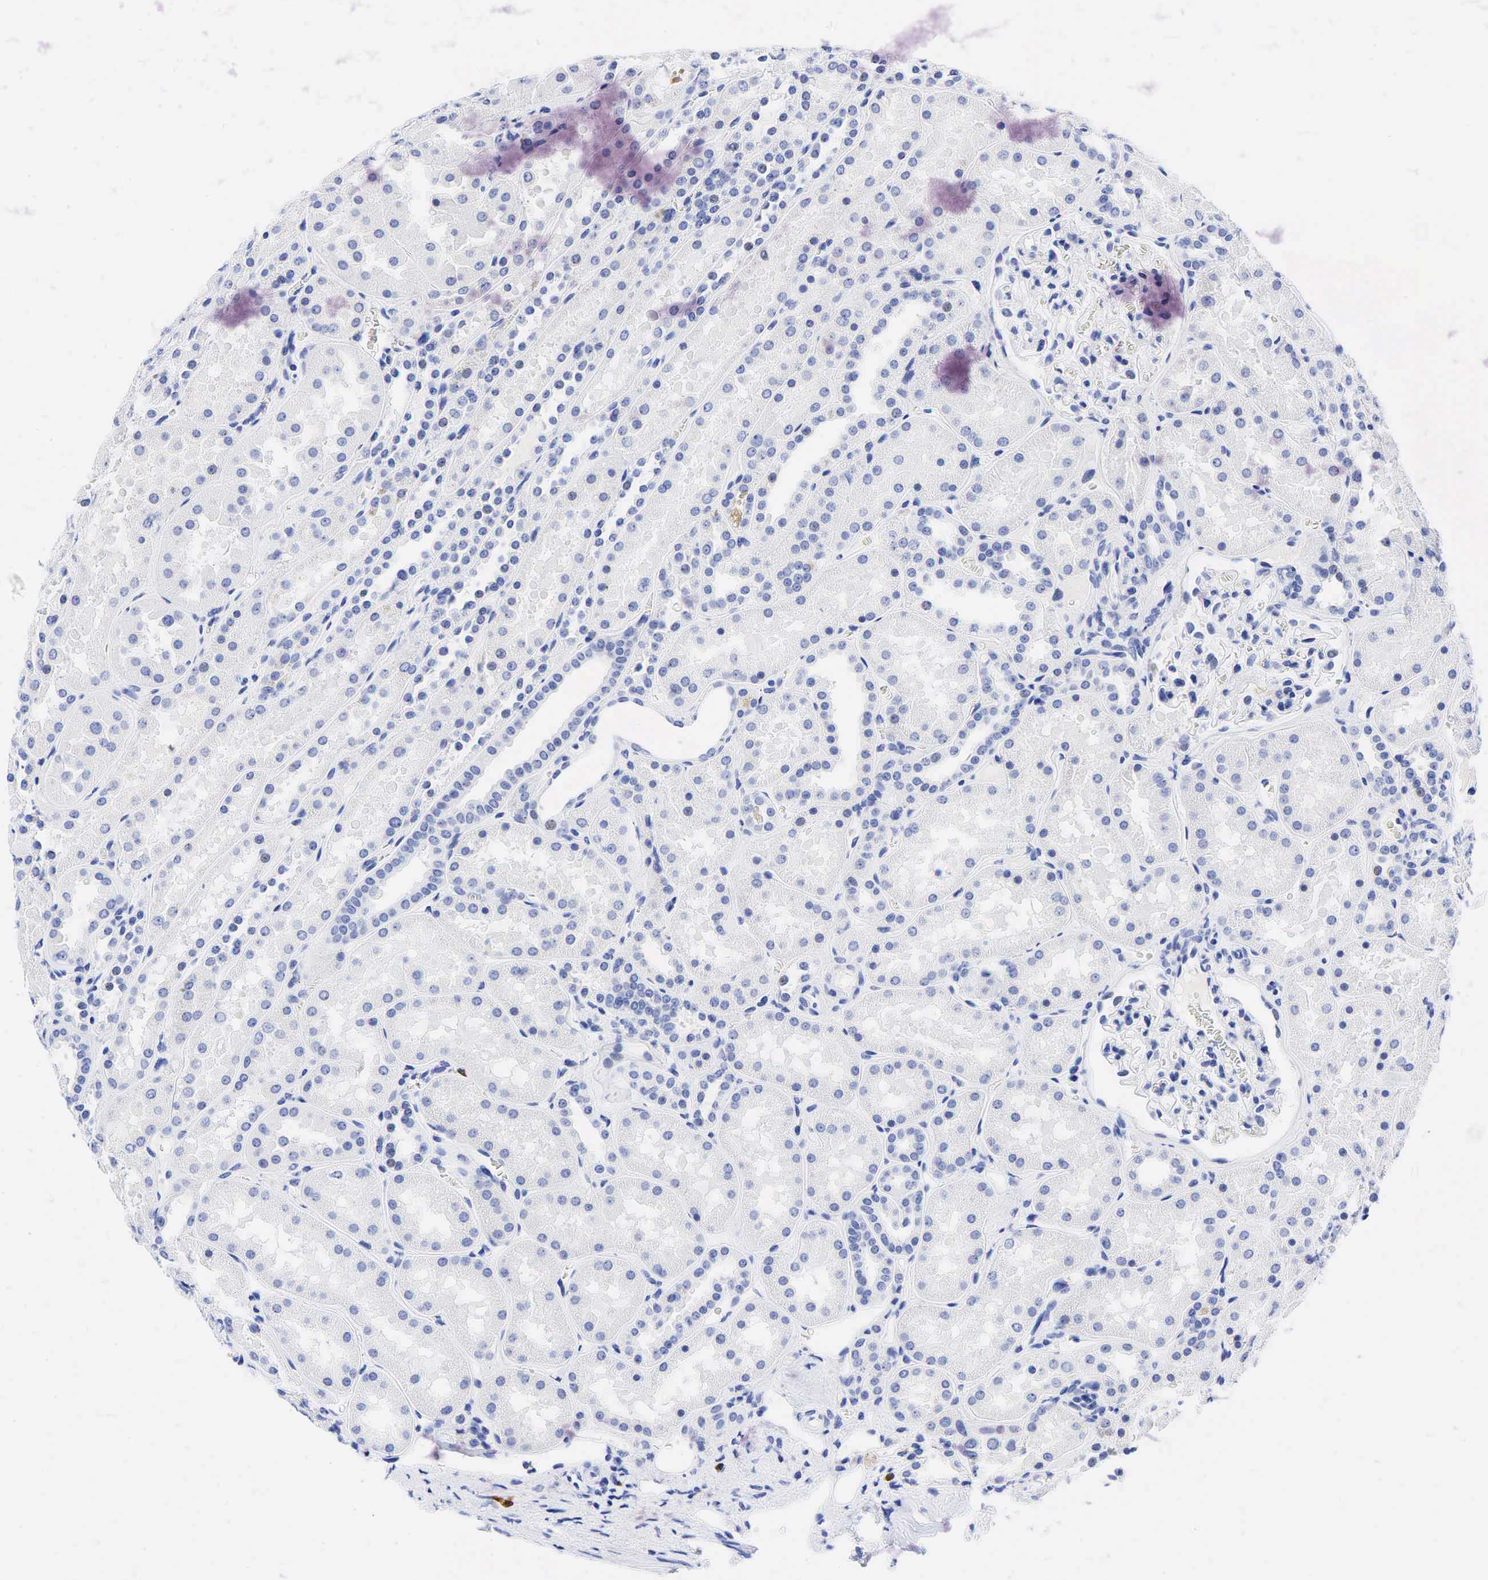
{"staining": {"intensity": "negative", "quantity": "none", "location": "none"}, "tissue": "kidney", "cell_type": "Cells in glomeruli", "image_type": "normal", "snomed": [{"axis": "morphology", "description": "Normal tissue, NOS"}, {"axis": "topography", "description": "Kidney"}], "caption": "IHC of benign kidney exhibits no staining in cells in glomeruli.", "gene": "CD79A", "patient": {"sex": "female", "age": 52}}